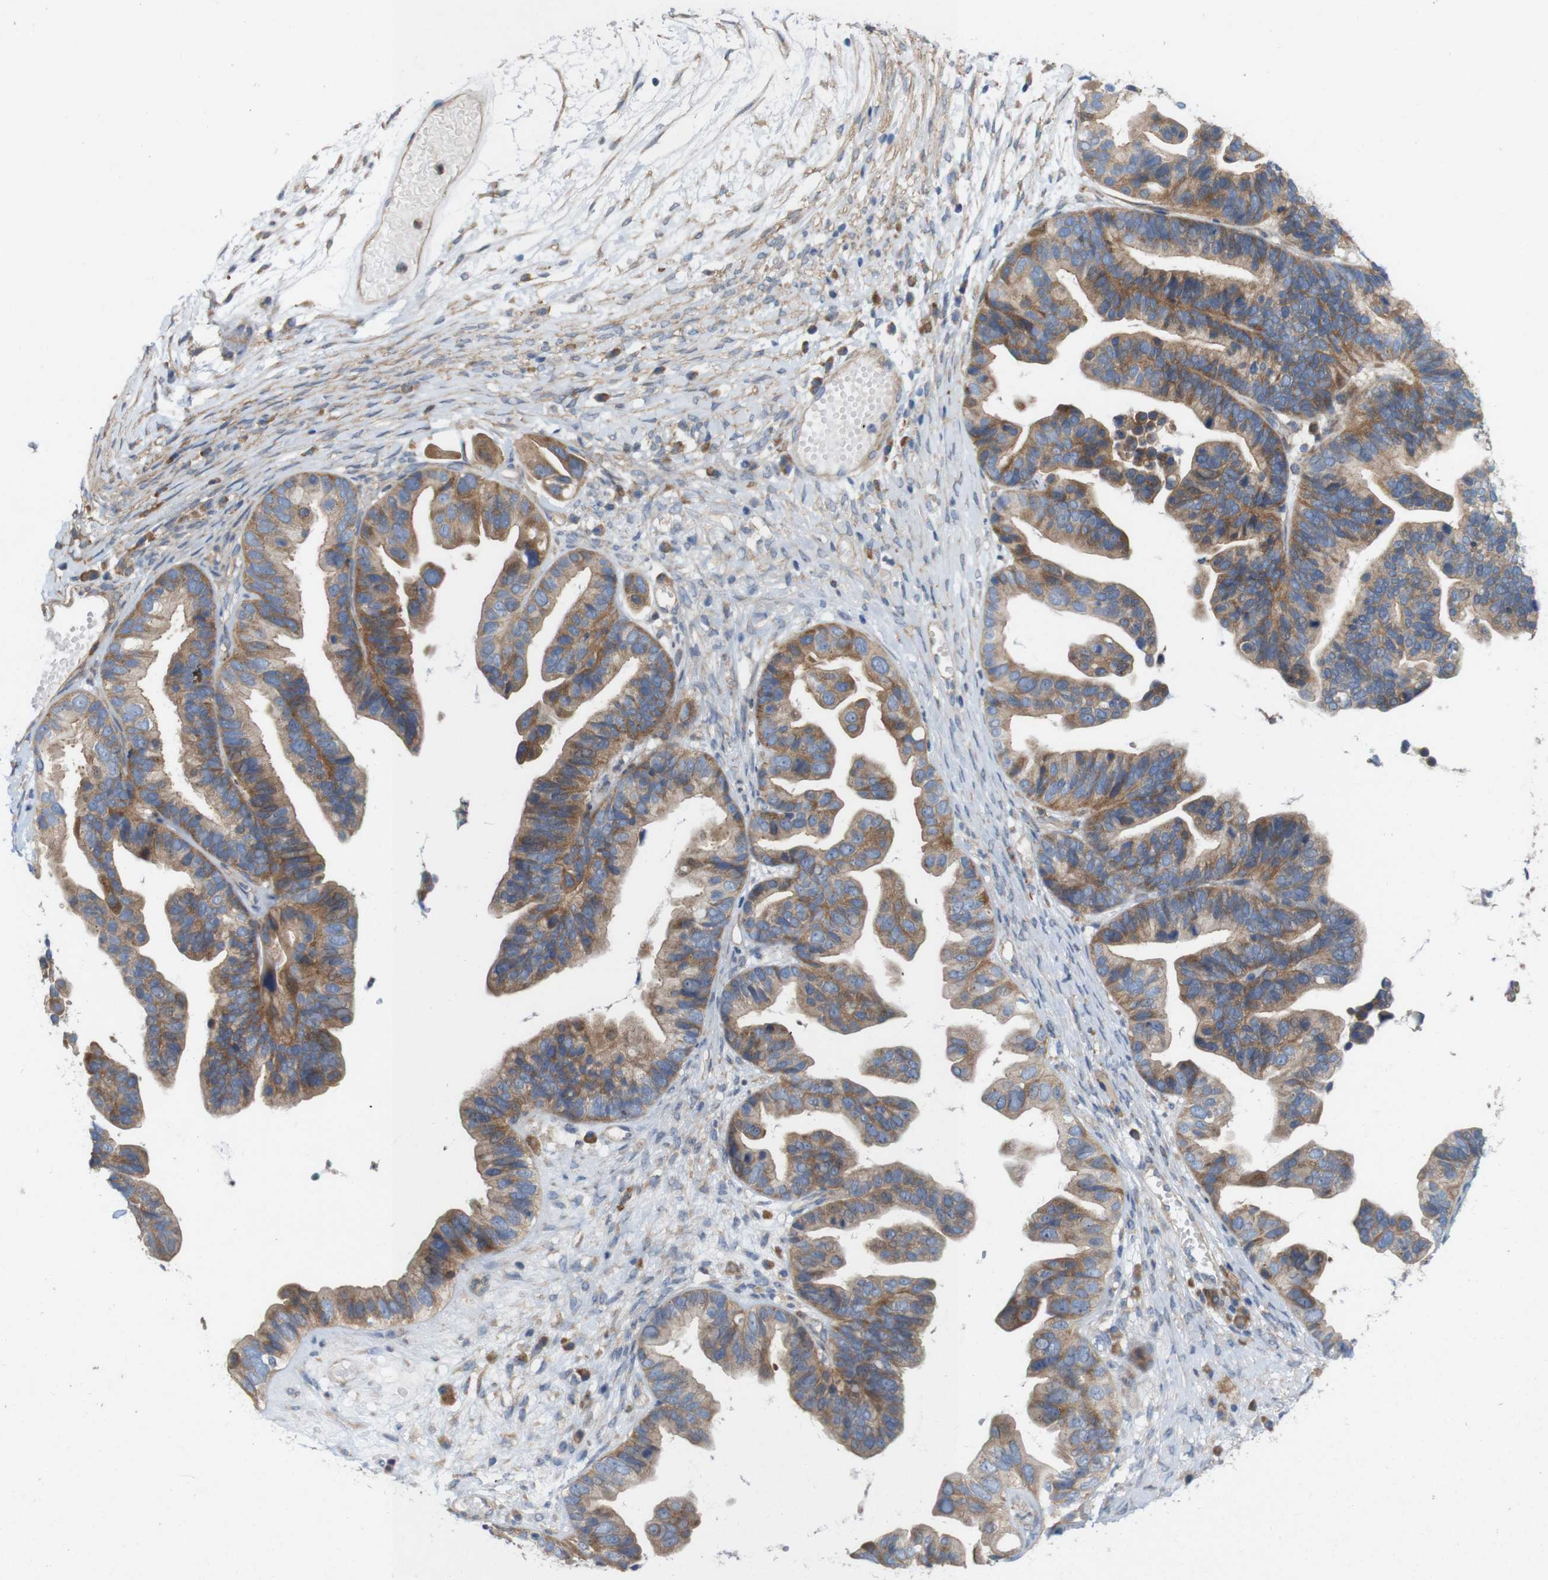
{"staining": {"intensity": "moderate", "quantity": ">75%", "location": "cytoplasmic/membranous"}, "tissue": "ovarian cancer", "cell_type": "Tumor cells", "image_type": "cancer", "snomed": [{"axis": "morphology", "description": "Cystadenocarcinoma, serous, NOS"}, {"axis": "topography", "description": "Ovary"}], "caption": "DAB immunohistochemical staining of serous cystadenocarcinoma (ovarian) exhibits moderate cytoplasmic/membranous protein expression in about >75% of tumor cells.", "gene": "SIGLEC8", "patient": {"sex": "female", "age": 56}}